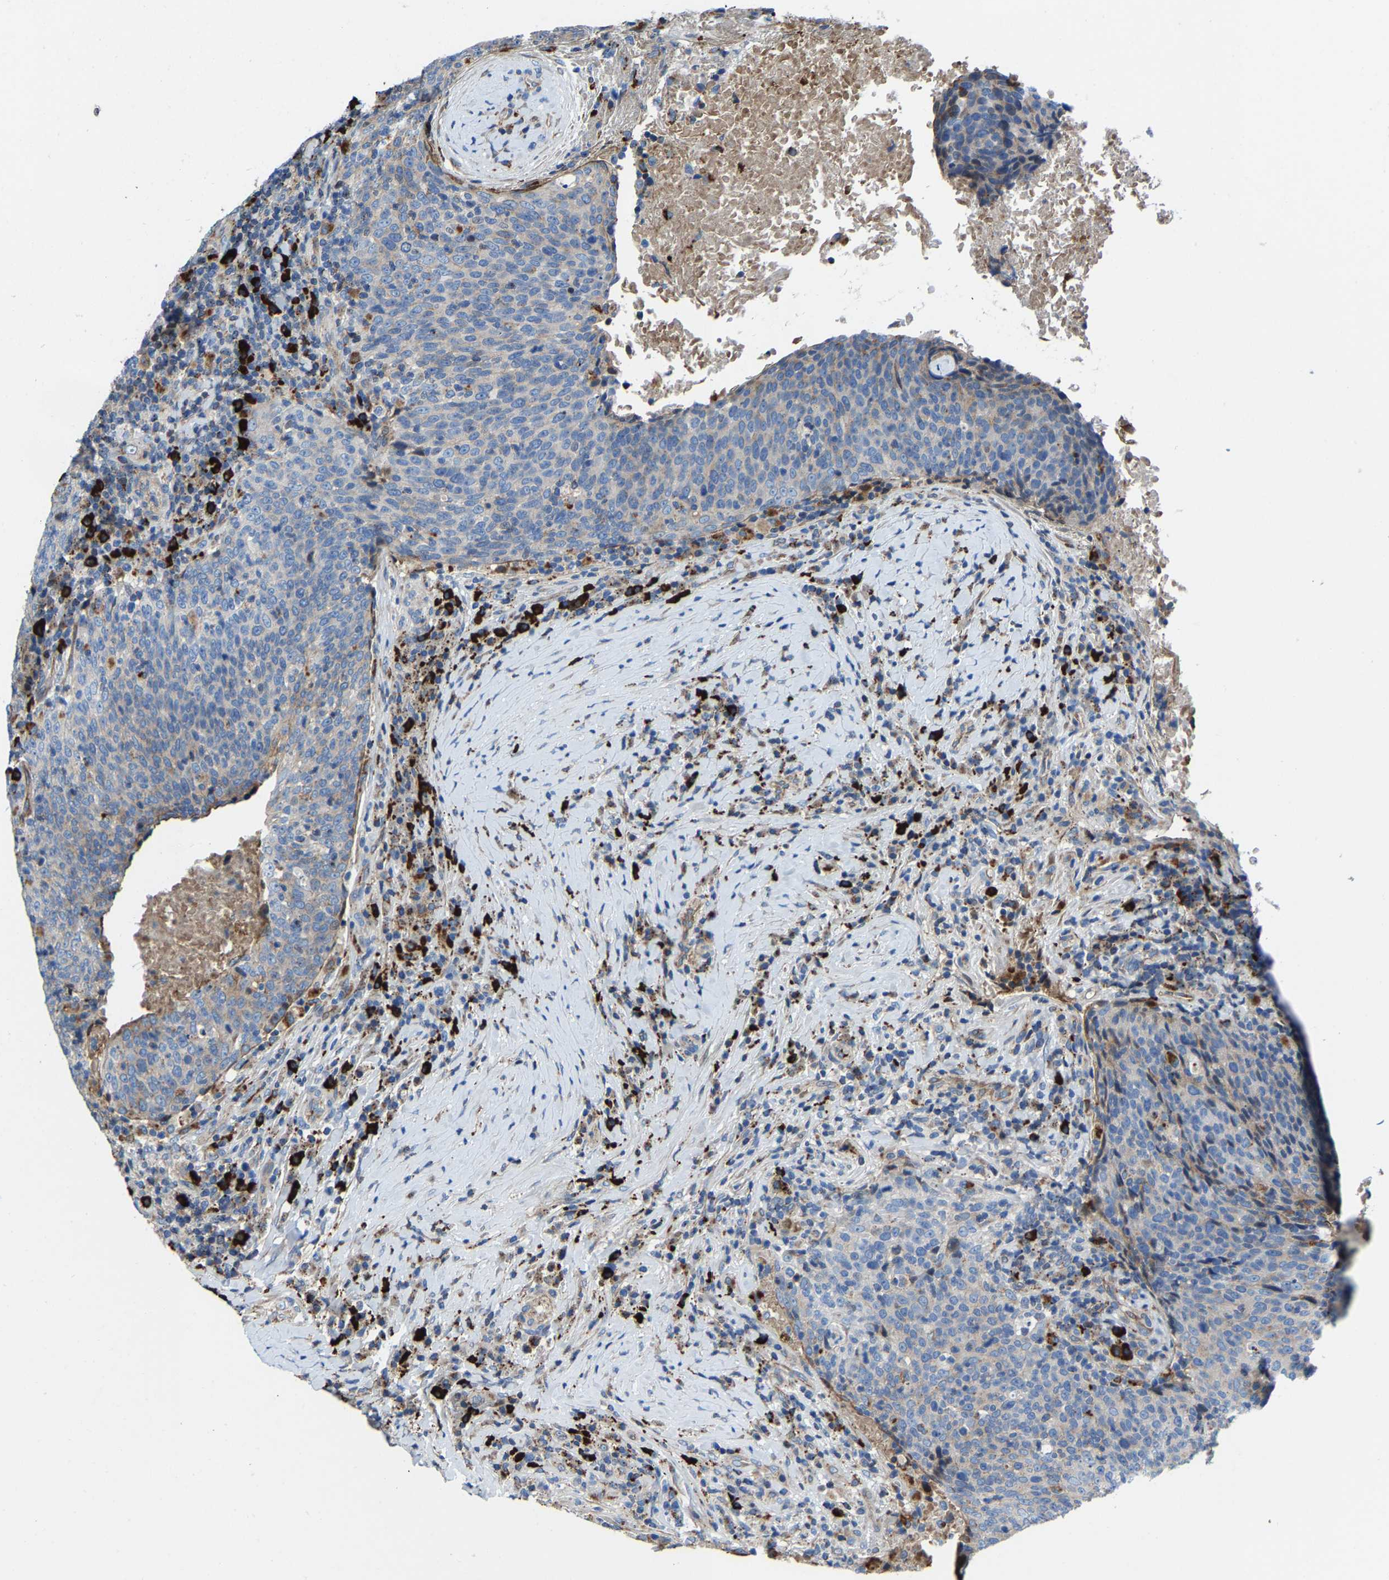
{"staining": {"intensity": "weak", "quantity": "<25%", "location": "cytoplasmic/membranous"}, "tissue": "head and neck cancer", "cell_type": "Tumor cells", "image_type": "cancer", "snomed": [{"axis": "morphology", "description": "Squamous cell carcinoma, NOS"}, {"axis": "morphology", "description": "Squamous cell carcinoma, metastatic, NOS"}, {"axis": "topography", "description": "Lymph node"}, {"axis": "topography", "description": "Head-Neck"}], "caption": "Immunohistochemical staining of head and neck cancer reveals no significant expression in tumor cells.", "gene": "DPP7", "patient": {"sex": "male", "age": 62}}